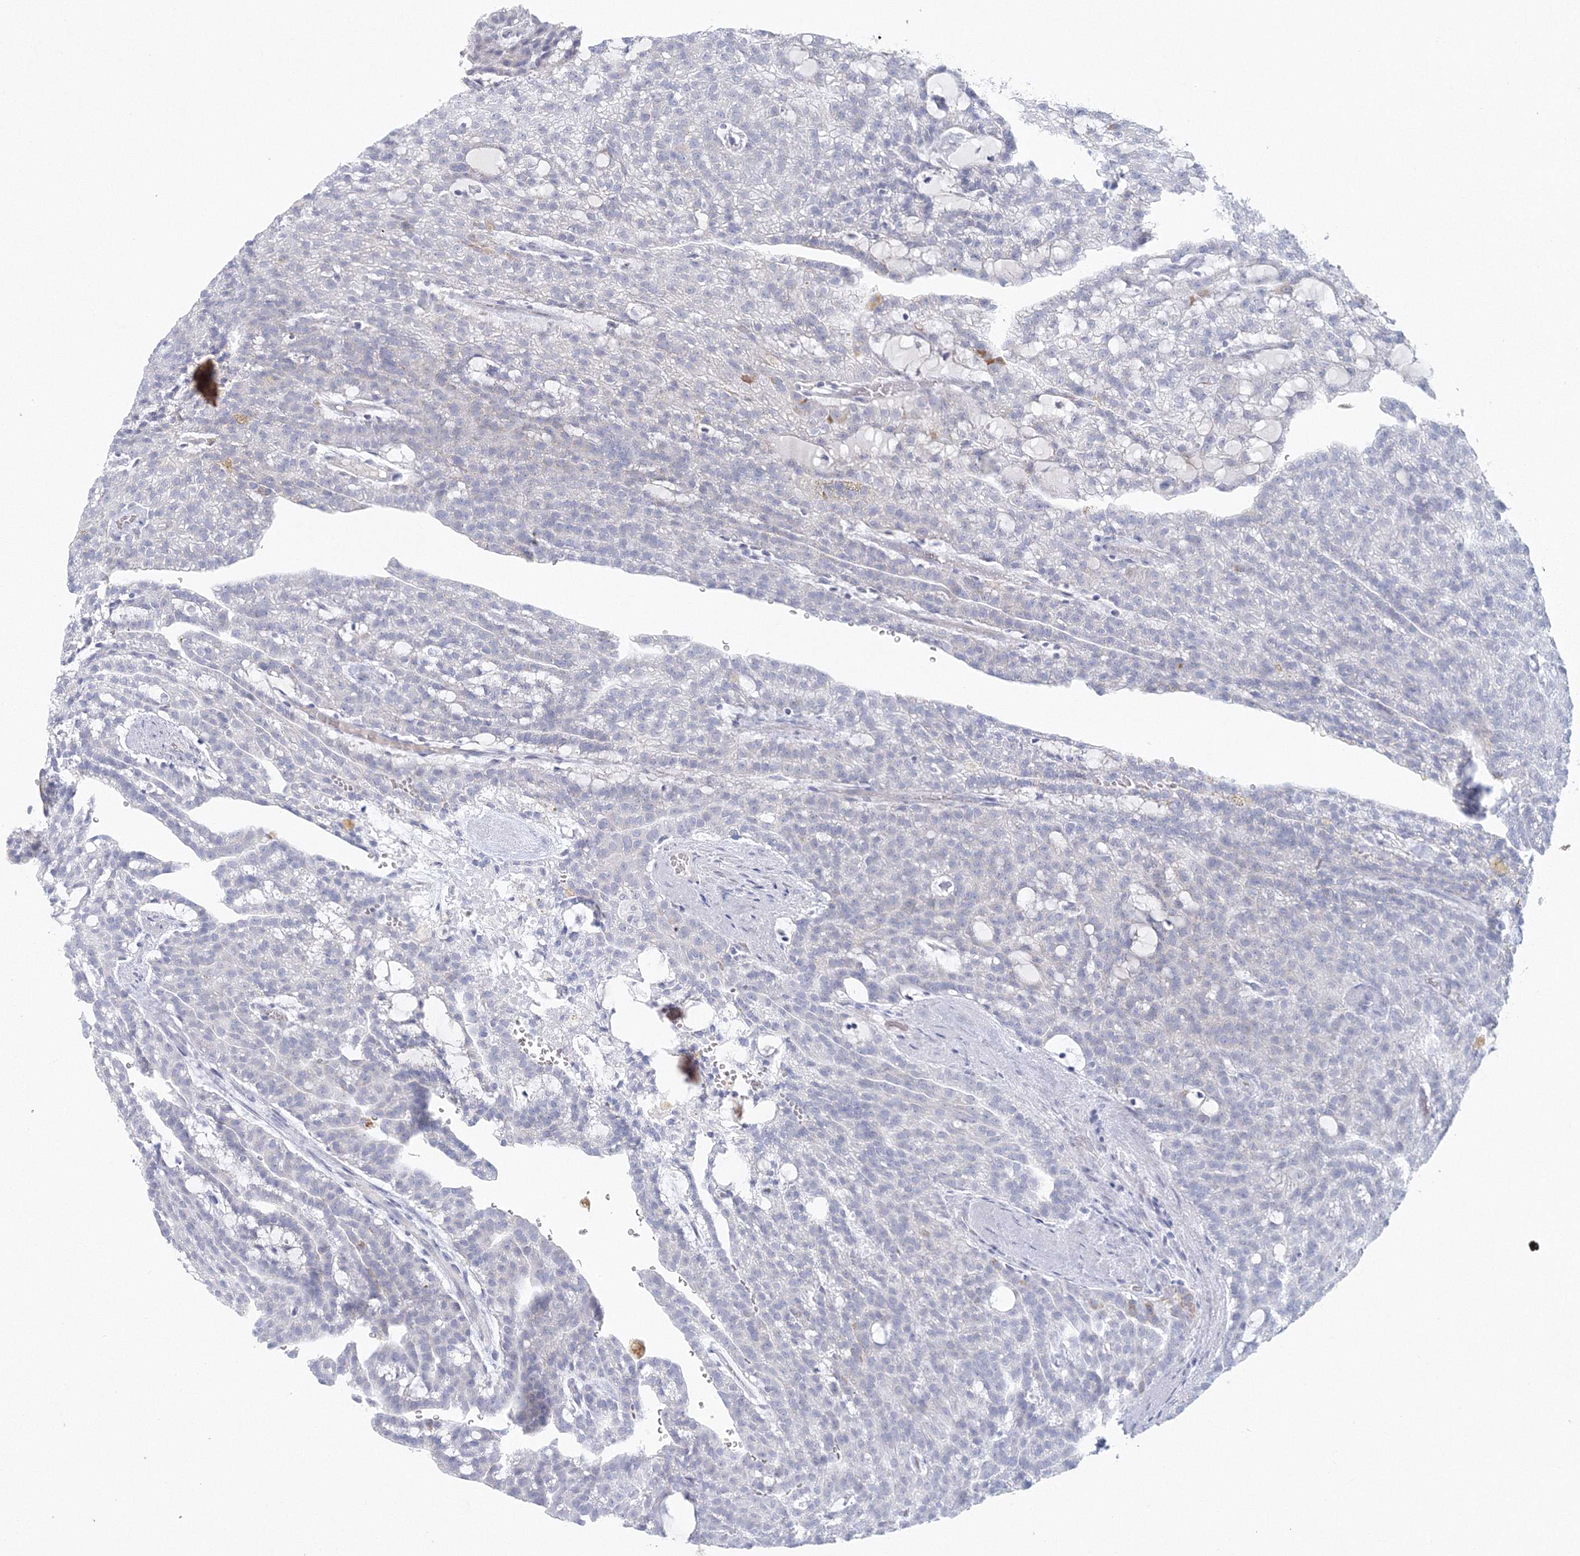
{"staining": {"intensity": "negative", "quantity": "none", "location": "none"}, "tissue": "renal cancer", "cell_type": "Tumor cells", "image_type": "cancer", "snomed": [{"axis": "morphology", "description": "Adenocarcinoma, NOS"}, {"axis": "topography", "description": "Kidney"}], "caption": "A high-resolution micrograph shows IHC staining of adenocarcinoma (renal), which reveals no significant positivity in tumor cells. (DAB IHC visualized using brightfield microscopy, high magnification).", "gene": "NIPAL1", "patient": {"sex": "male", "age": 63}}